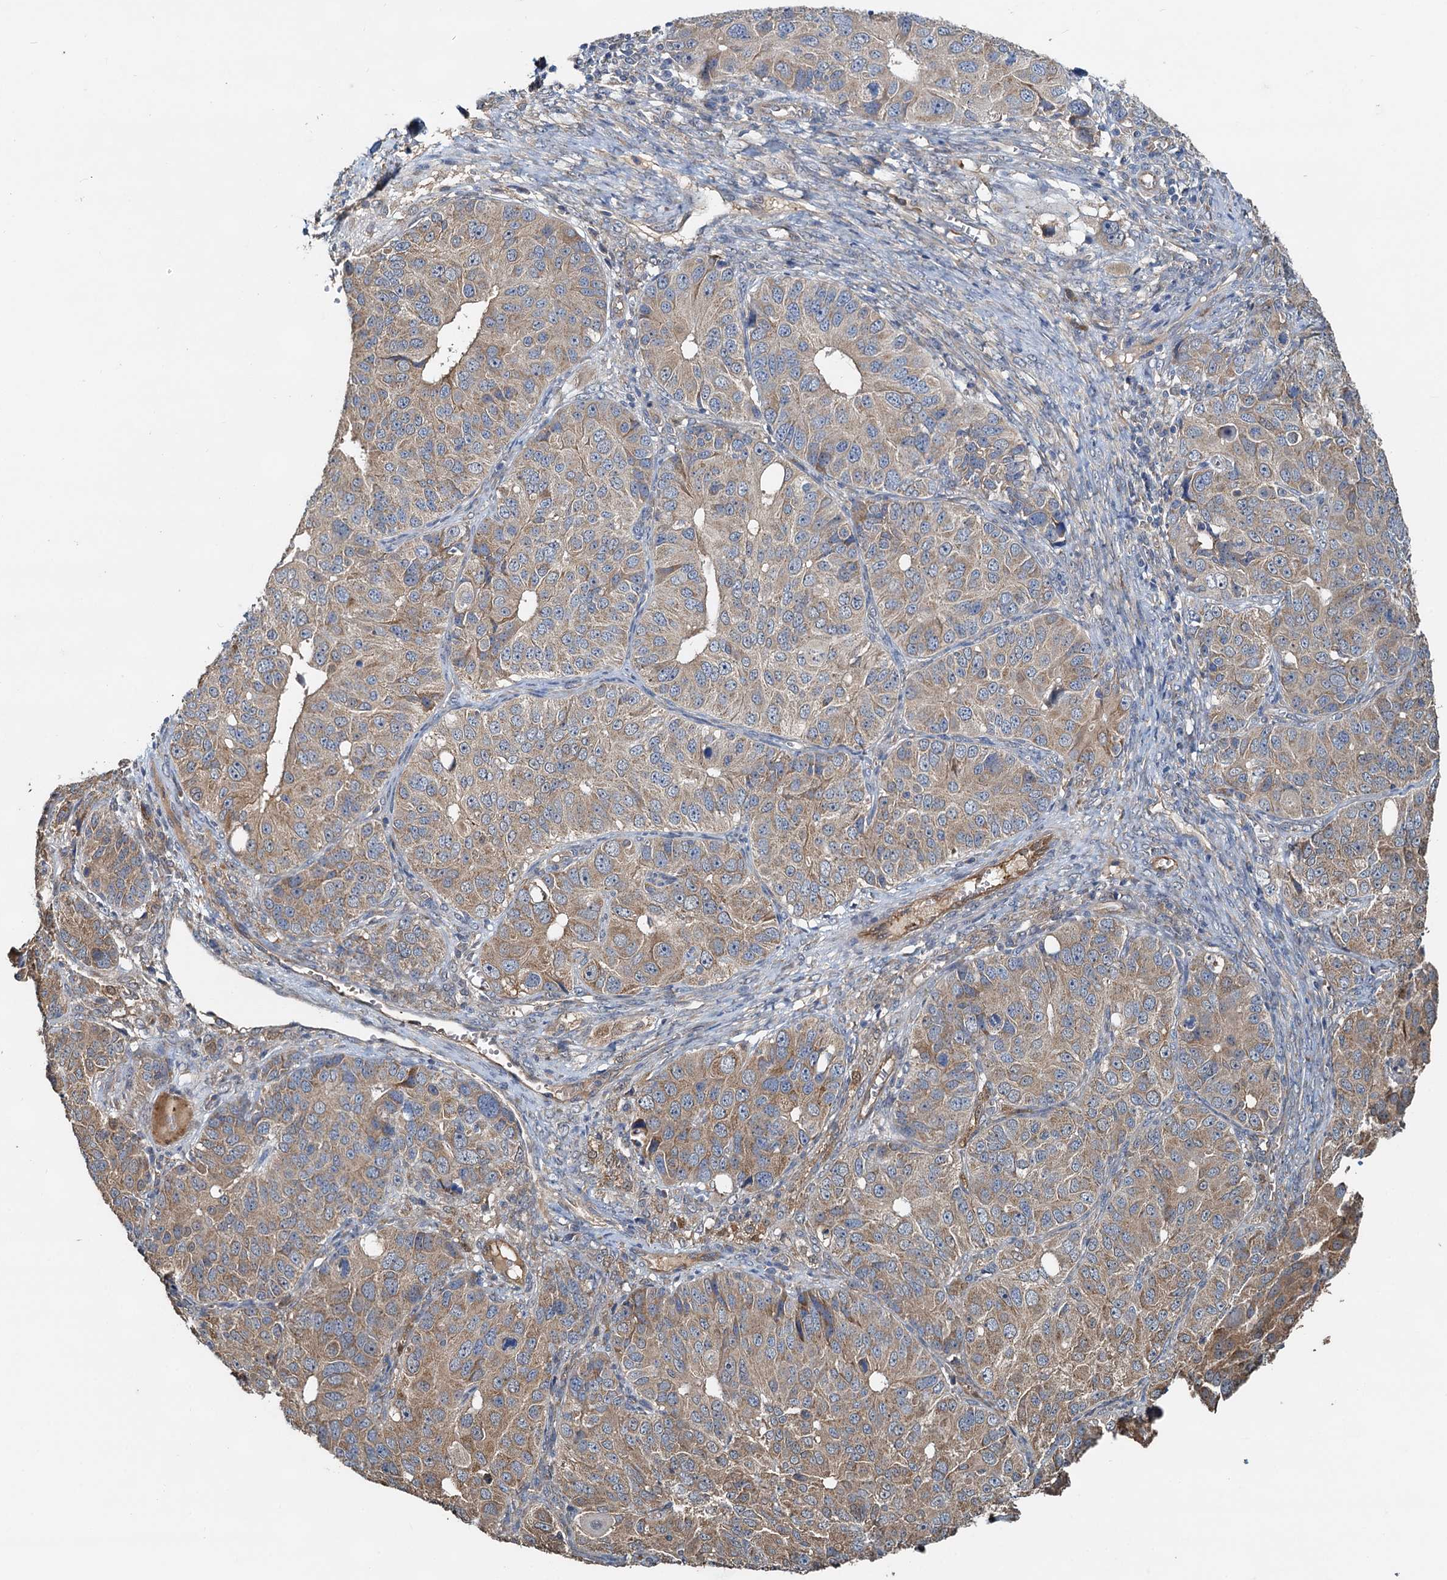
{"staining": {"intensity": "moderate", "quantity": "25%-75%", "location": "cytoplasmic/membranous"}, "tissue": "ovarian cancer", "cell_type": "Tumor cells", "image_type": "cancer", "snomed": [{"axis": "morphology", "description": "Carcinoma, endometroid"}, {"axis": "topography", "description": "Ovary"}], "caption": "Ovarian cancer (endometroid carcinoma) stained for a protein shows moderate cytoplasmic/membranous positivity in tumor cells.", "gene": "HYI", "patient": {"sex": "female", "age": 51}}